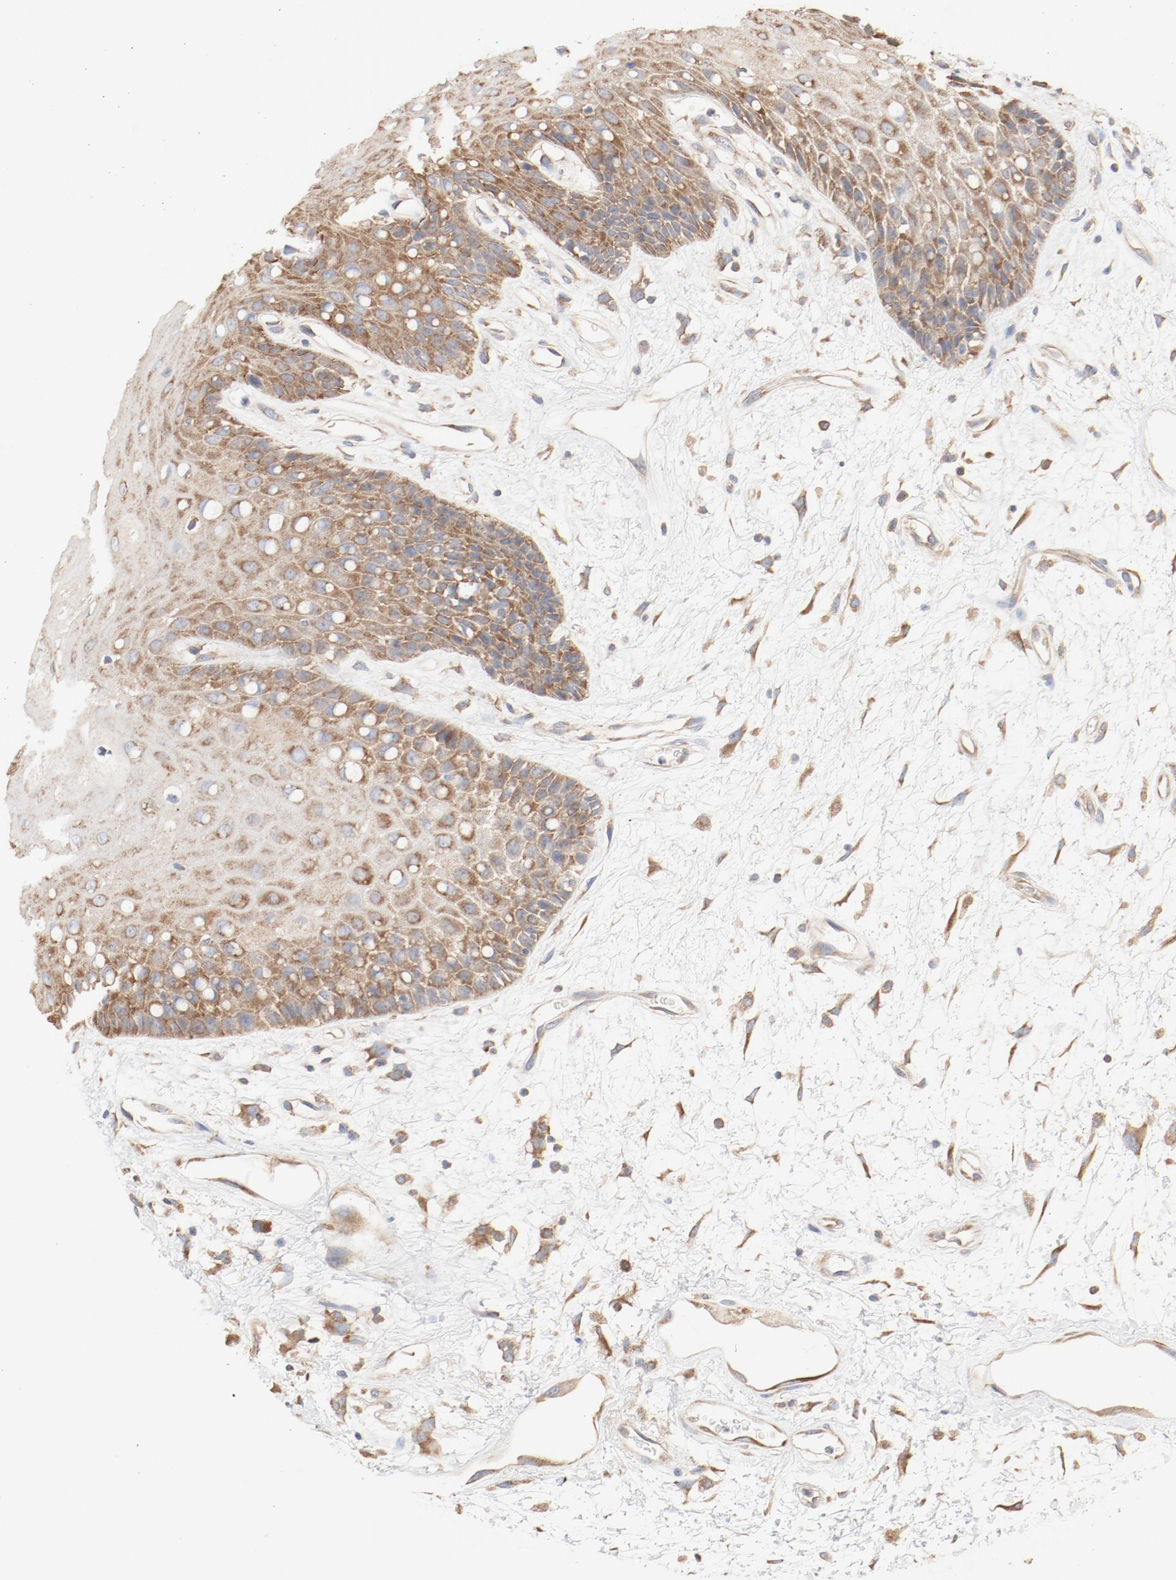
{"staining": {"intensity": "moderate", "quantity": ">75%", "location": "cytoplasmic/membranous"}, "tissue": "oral mucosa", "cell_type": "Squamous epithelial cells", "image_type": "normal", "snomed": [{"axis": "morphology", "description": "Normal tissue, NOS"}, {"axis": "morphology", "description": "Squamous cell carcinoma, NOS"}, {"axis": "topography", "description": "Skeletal muscle"}, {"axis": "topography", "description": "Oral tissue"}, {"axis": "topography", "description": "Head-Neck"}], "caption": "Approximately >75% of squamous epithelial cells in unremarkable oral mucosa show moderate cytoplasmic/membranous protein positivity as visualized by brown immunohistochemical staining.", "gene": "RPS6", "patient": {"sex": "female", "age": 84}}